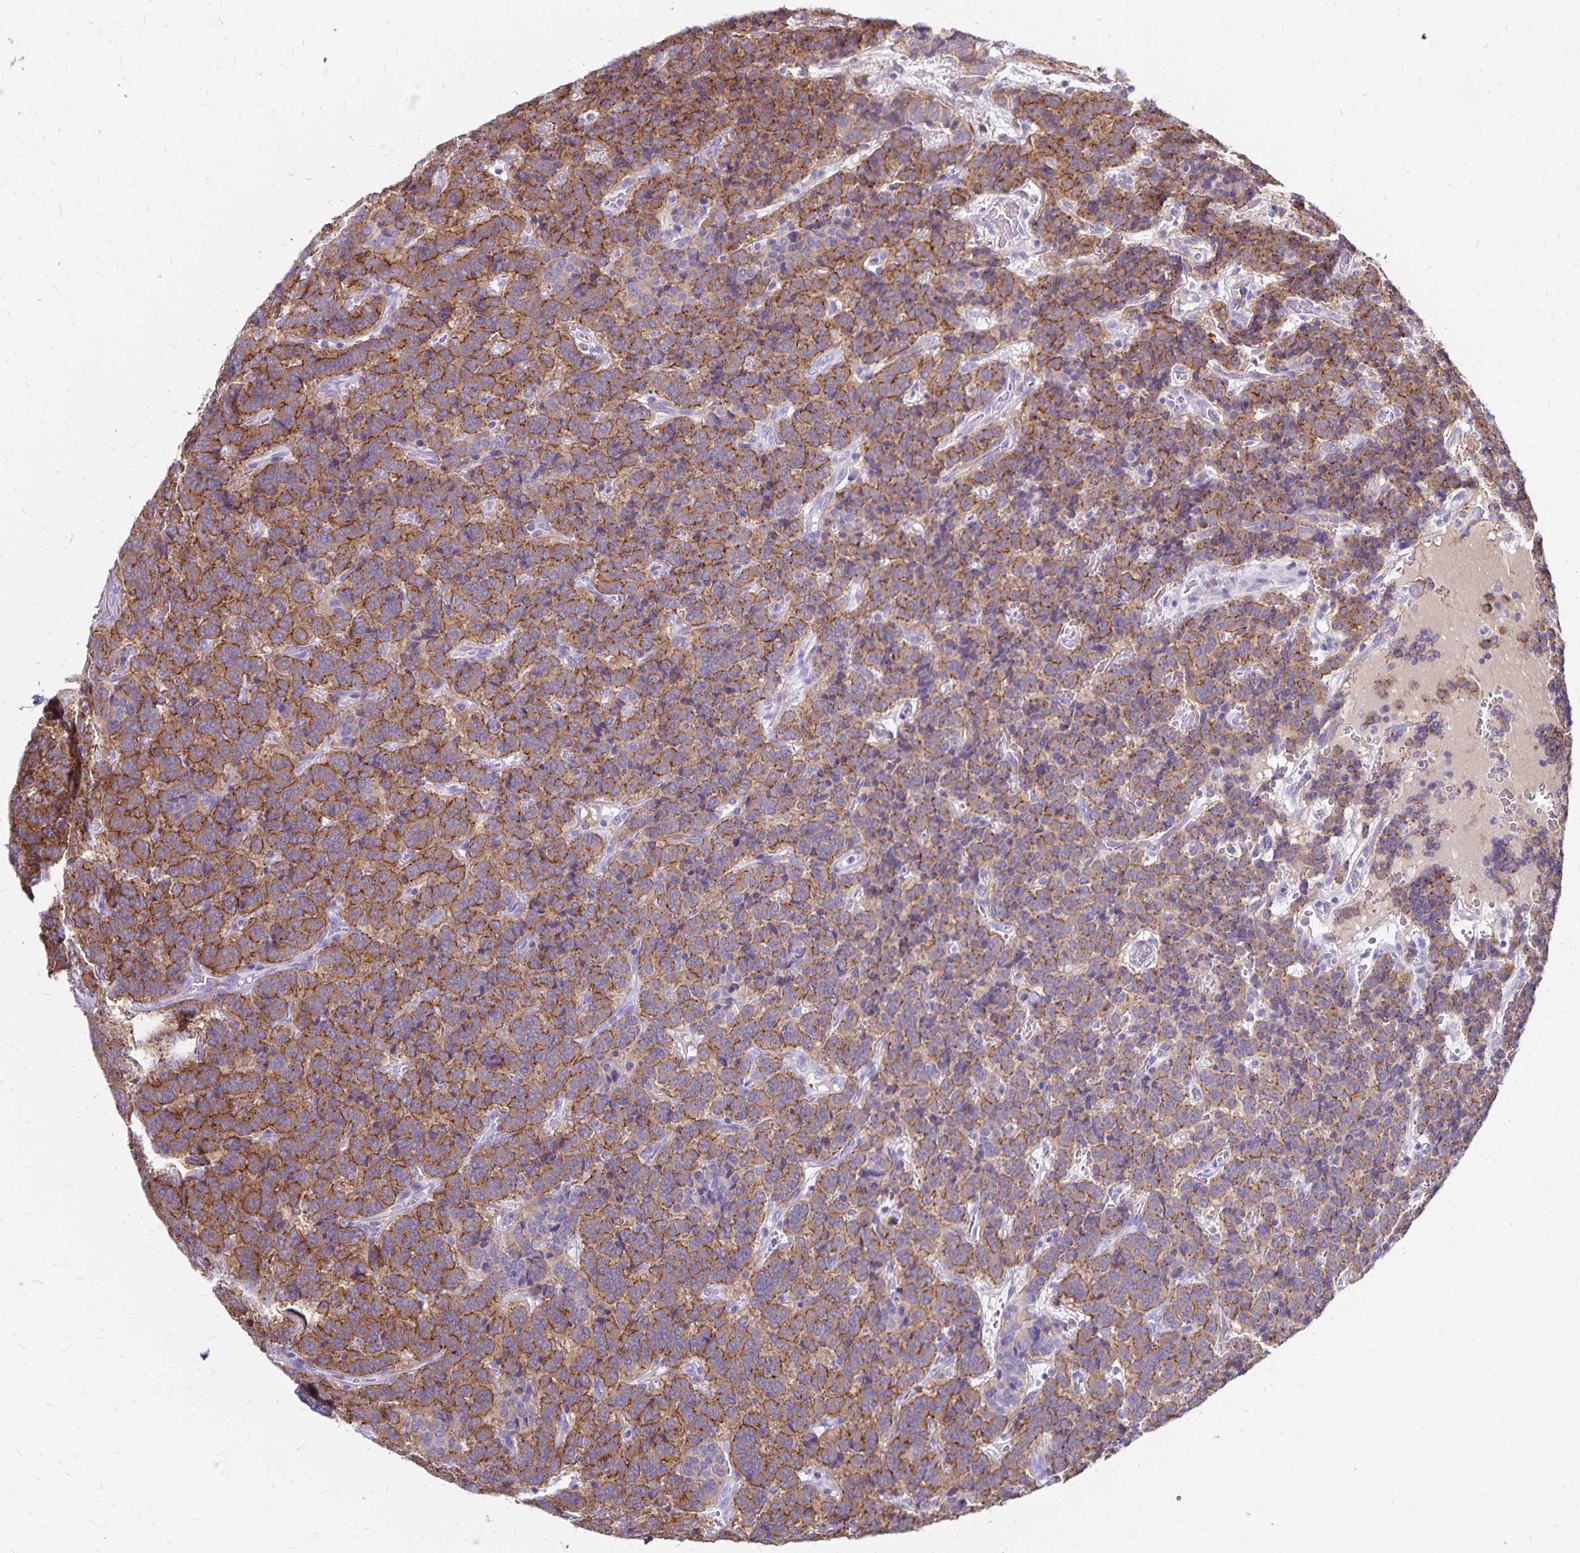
{"staining": {"intensity": "moderate", "quantity": ">75%", "location": "cytoplasmic/membranous"}, "tissue": "carcinoid", "cell_type": "Tumor cells", "image_type": "cancer", "snomed": [{"axis": "morphology", "description": "Carcinoid, malignant, NOS"}, {"axis": "topography", "description": "Pancreas"}], "caption": "Immunohistochemistry (IHC) of carcinoid shows medium levels of moderate cytoplasmic/membranous staining in about >75% of tumor cells.", "gene": "TNS3", "patient": {"sex": "male", "age": 36}}